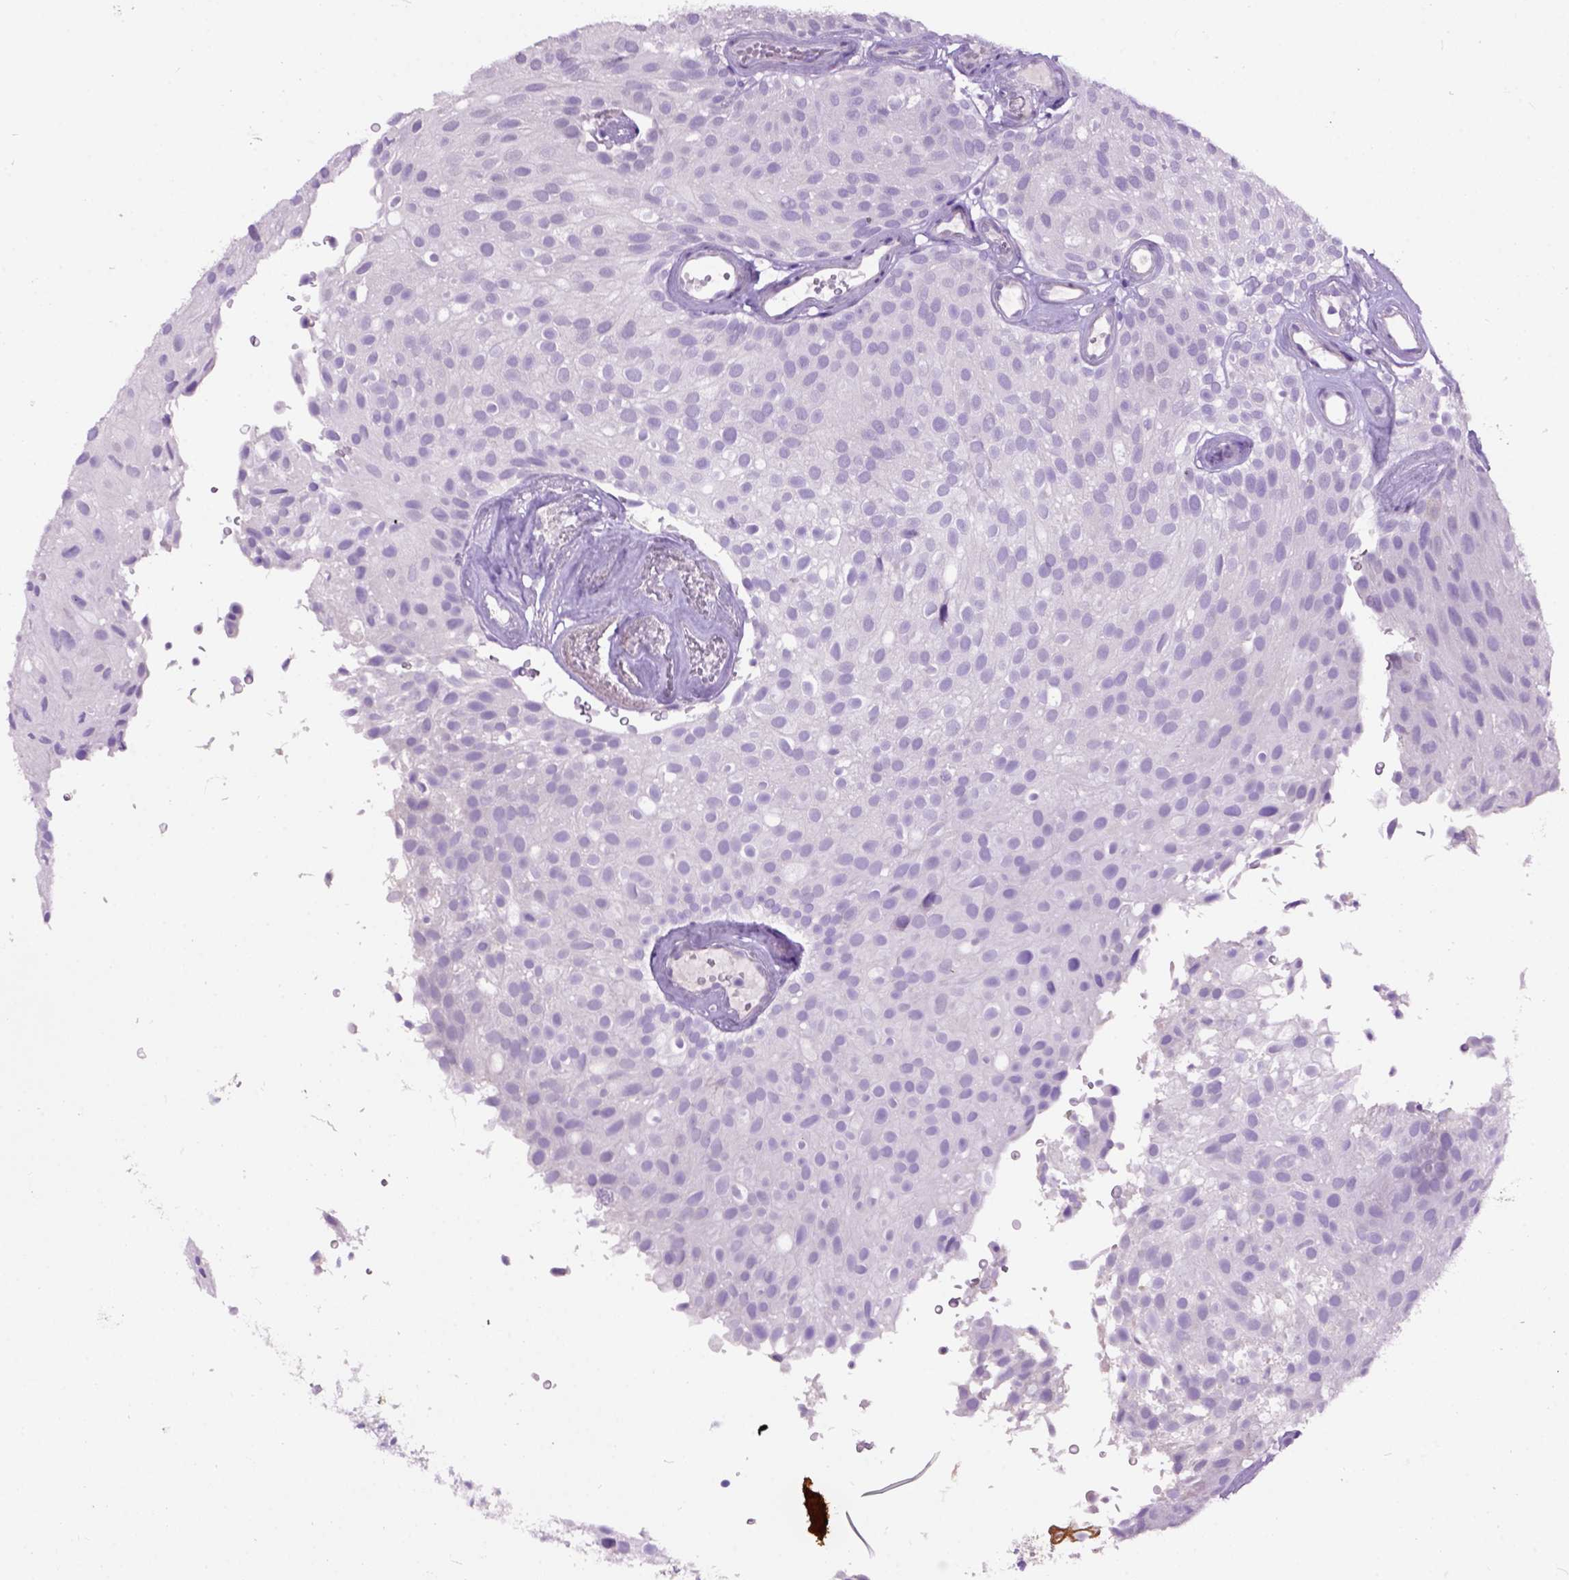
{"staining": {"intensity": "negative", "quantity": "none", "location": "none"}, "tissue": "urothelial cancer", "cell_type": "Tumor cells", "image_type": "cancer", "snomed": [{"axis": "morphology", "description": "Urothelial carcinoma, Low grade"}, {"axis": "topography", "description": "Urinary bladder"}], "caption": "A histopathology image of urothelial cancer stained for a protein shows no brown staining in tumor cells.", "gene": "MAPT", "patient": {"sex": "male", "age": 78}}